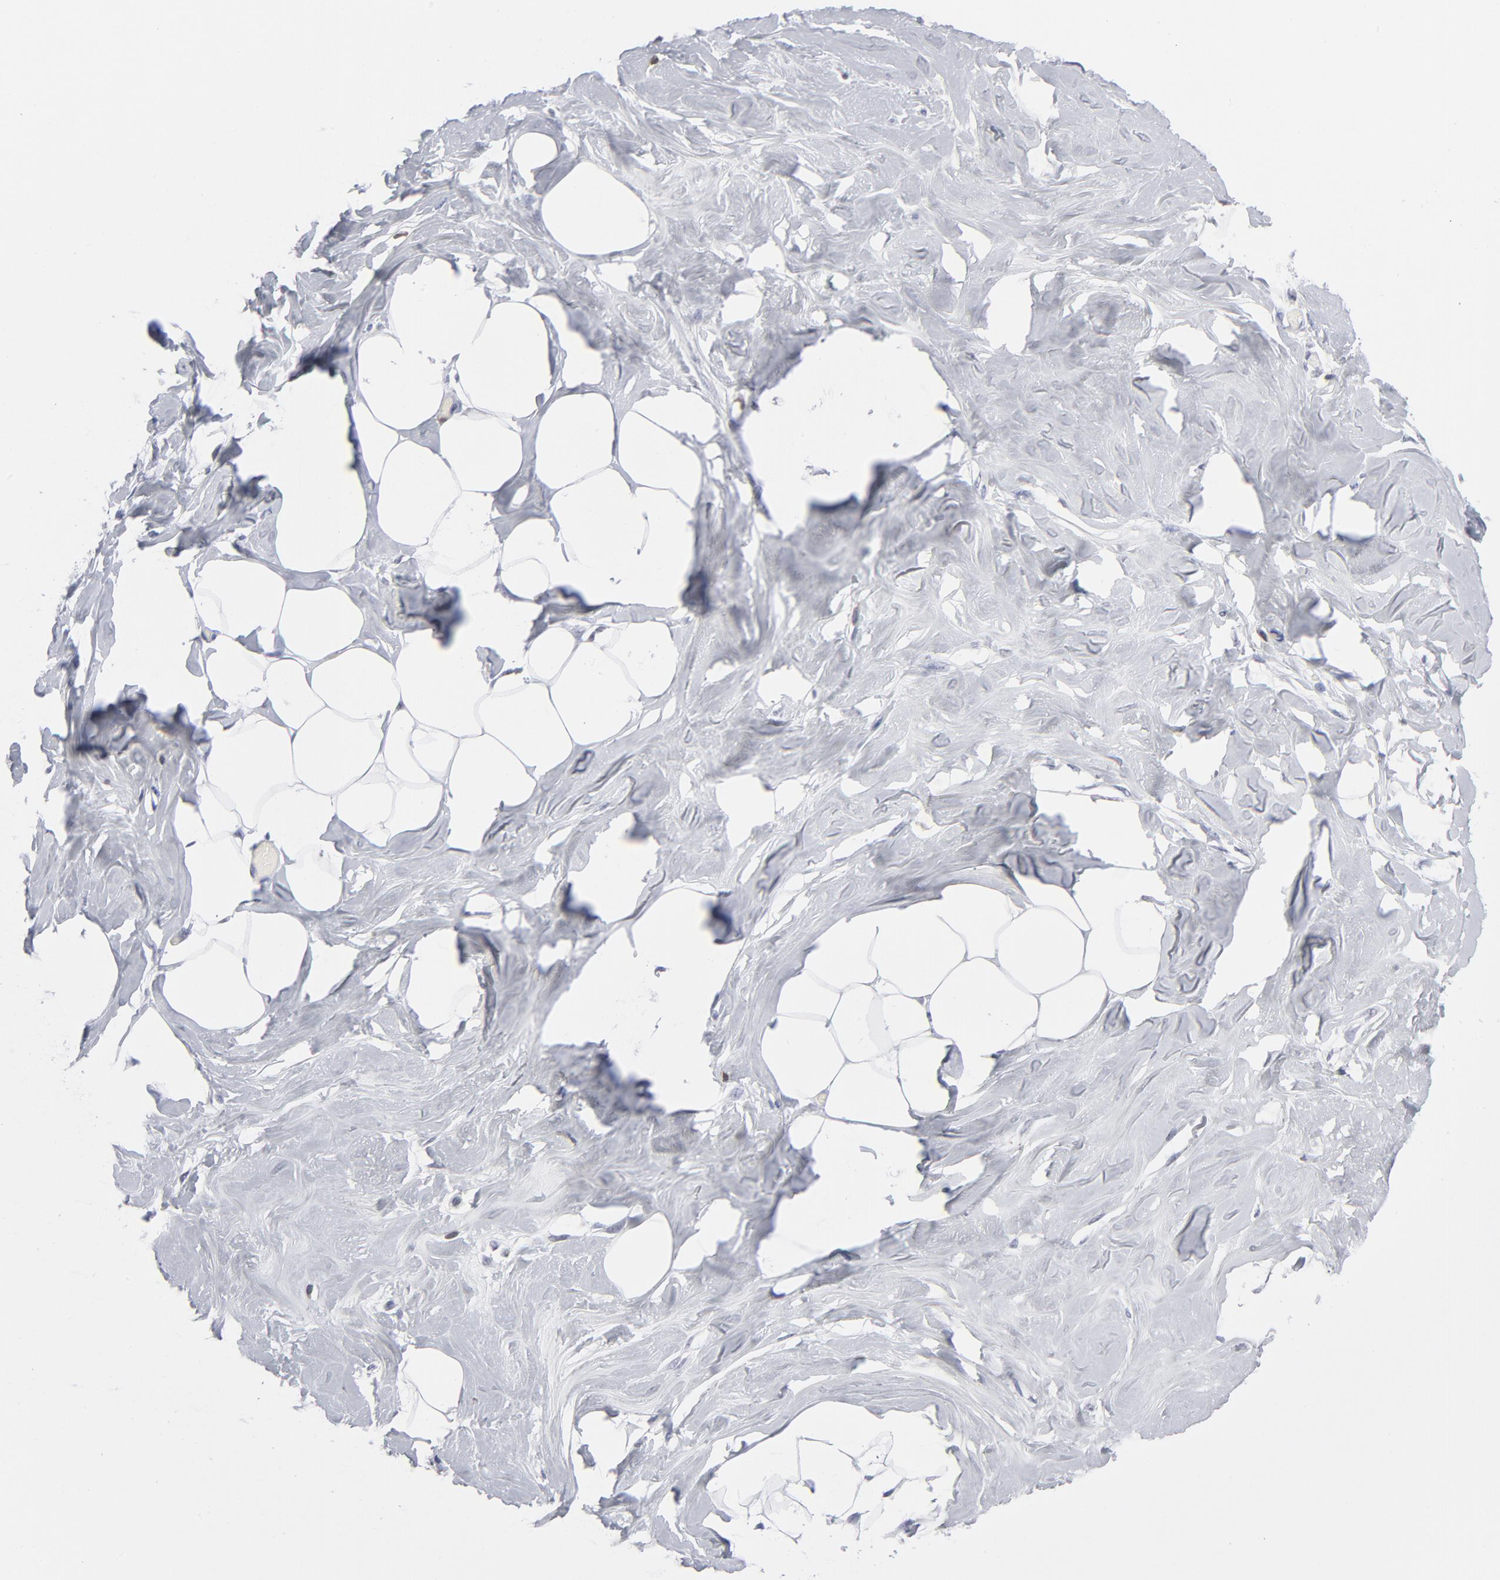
{"staining": {"intensity": "negative", "quantity": "none", "location": "none"}, "tissue": "breast", "cell_type": "Adipocytes", "image_type": "normal", "snomed": [{"axis": "morphology", "description": "Normal tissue, NOS"}, {"axis": "topography", "description": "Breast"}, {"axis": "topography", "description": "Soft tissue"}], "caption": "The photomicrograph displays no significant staining in adipocytes of breast. (Stains: DAB IHC with hematoxylin counter stain, Microscopy: brightfield microscopy at high magnification).", "gene": "CD2", "patient": {"sex": "female", "age": 25}}